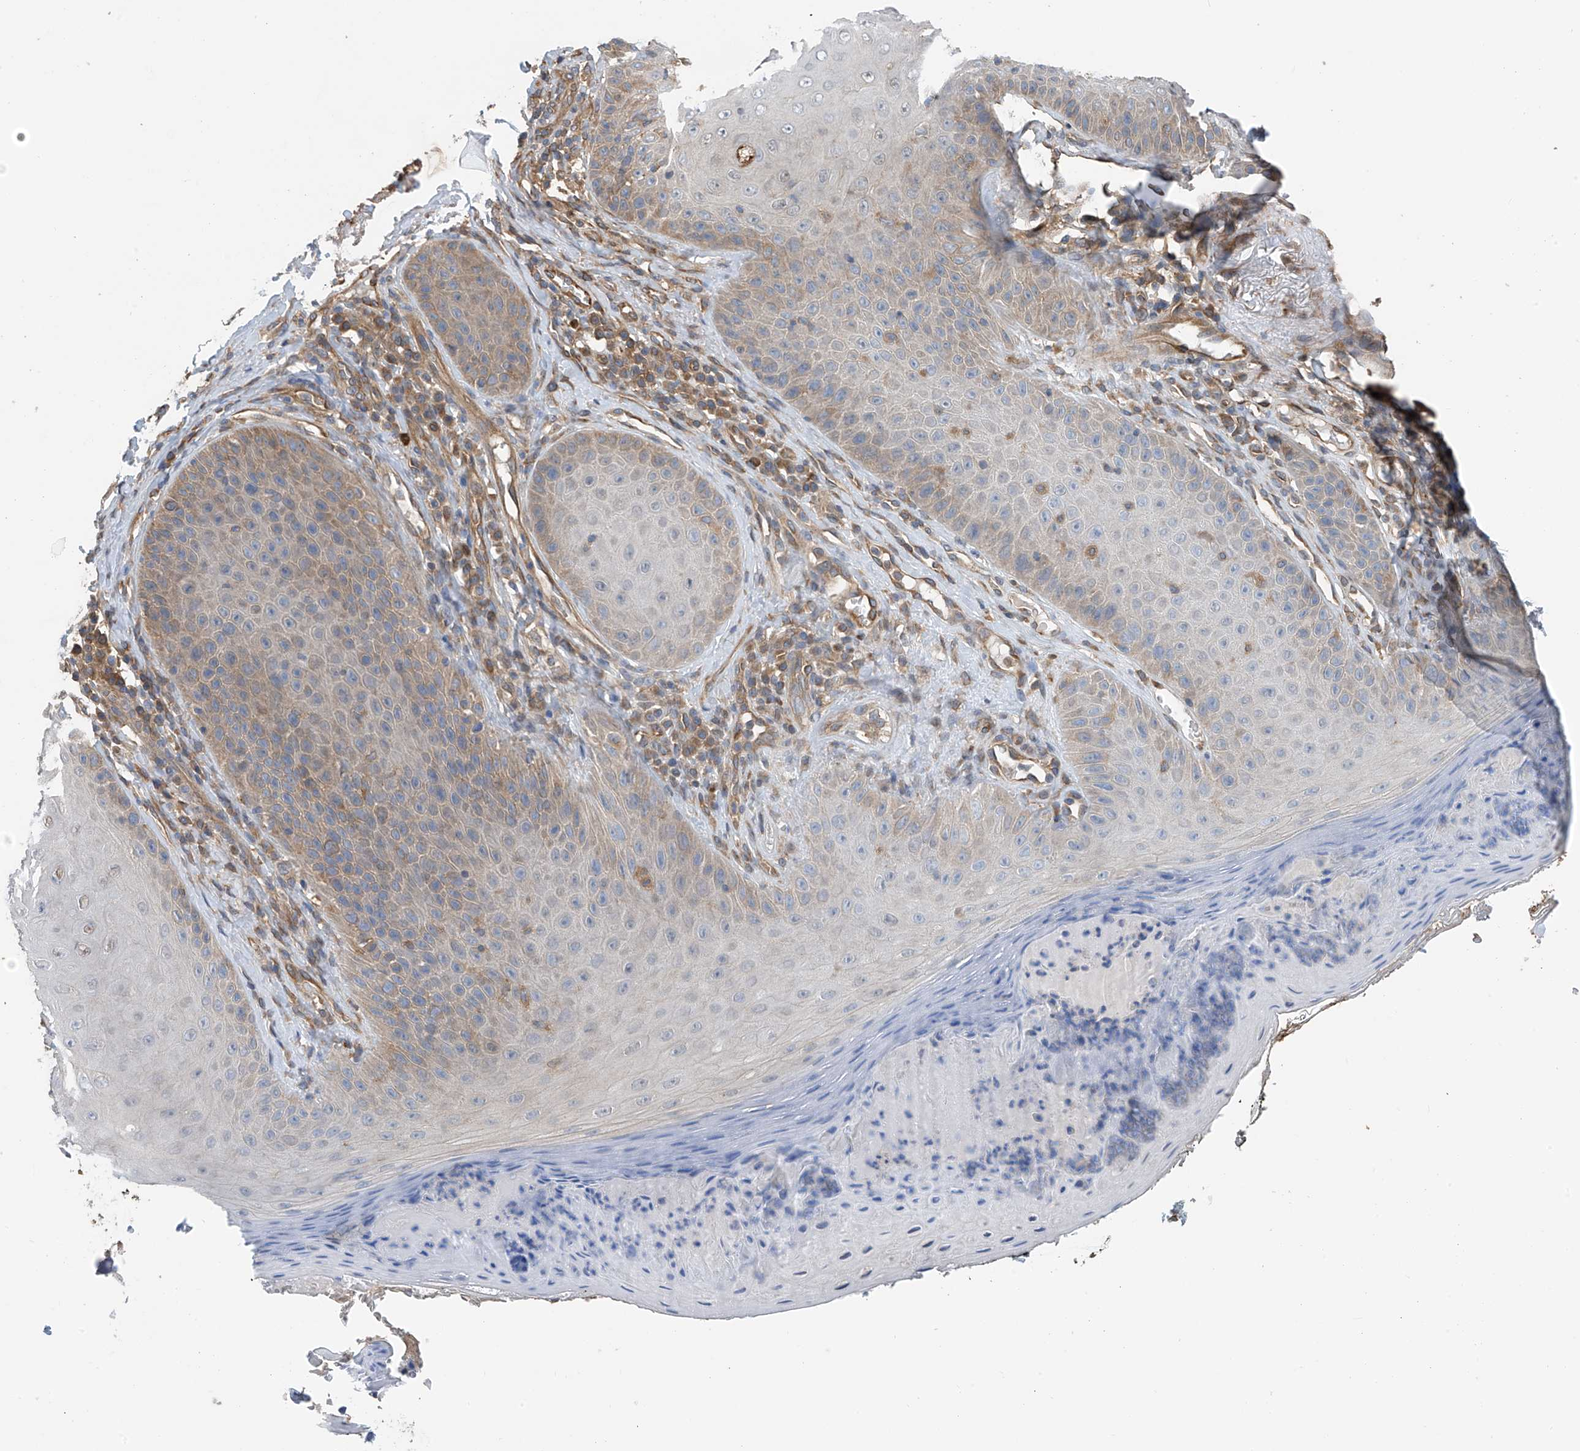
{"staining": {"intensity": "moderate", "quantity": ">75%", "location": "cytoplasmic/membranous"}, "tissue": "skin", "cell_type": "Fibroblasts", "image_type": "normal", "snomed": [{"axis": "morphology", "description": "Normal tissue, NOS"}, {"axis": "topography", "description": "Skin"}], "caption": "This is an image of IHC staining of benign skin, which shows moderate staining in the cytoplasmic/membranous of fibroblasts.", "gene": "CHPF", "patient": {"sex": "male", "age": 57}}